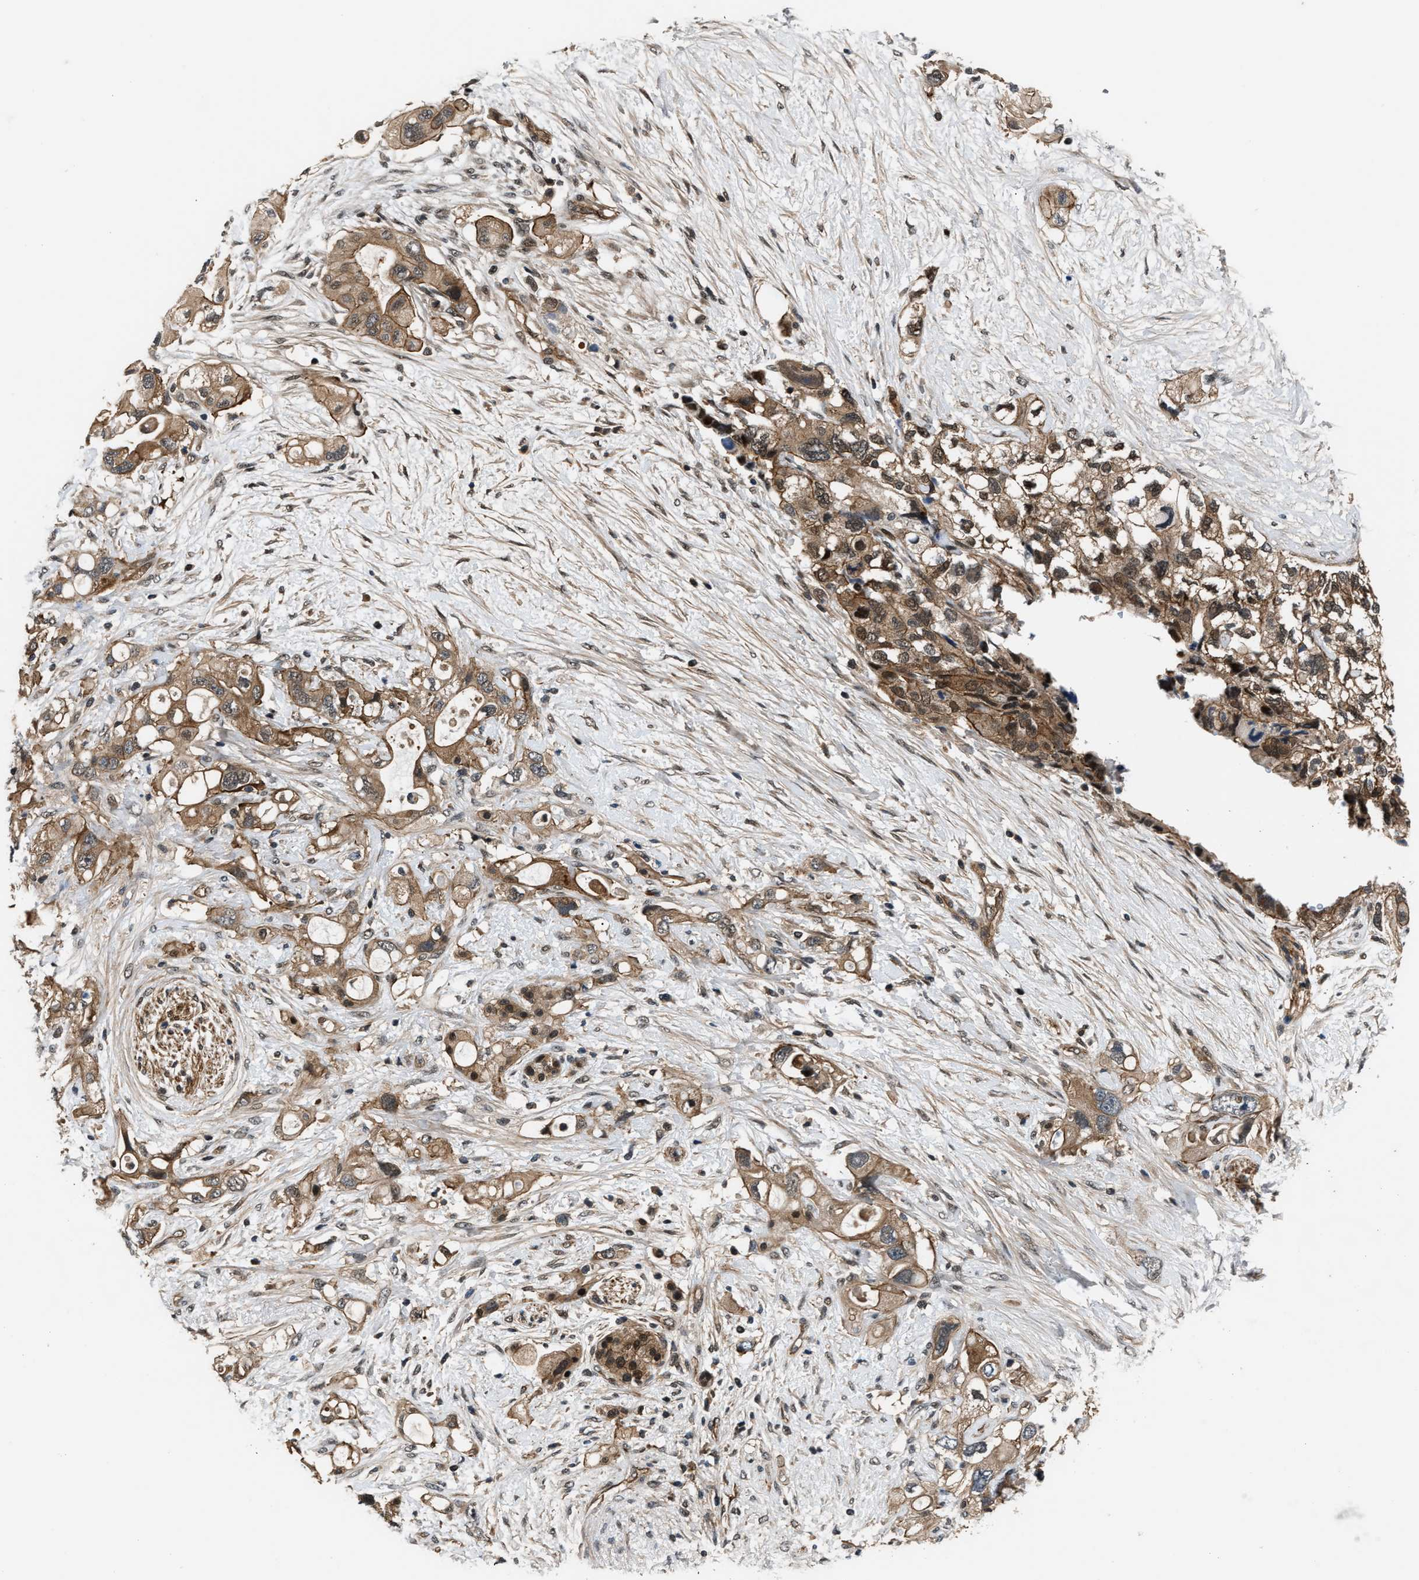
{"staining": {"intensity": "moderate", "quantity": ">75%", "location": "cytoplasmic/membranous"}, "tissue": "pancreatic cancer", "cell_type": "Tumor cells", "image_type": "cancer", "snomed": [{"axis": "morphology", "description": "Adenocarcinoma, NOS"}, {"axis": "topography", "description": "Pancreas"}], "caption": "Immunohistochemistry (DAB) staining of pancreatic adenocarcinoma displays moderate cytoplasmic/membranous protein expression in approximately >75% of tumor cells.", "gene": "COPS2", "patient": {"sex": "female", "age": 56}}